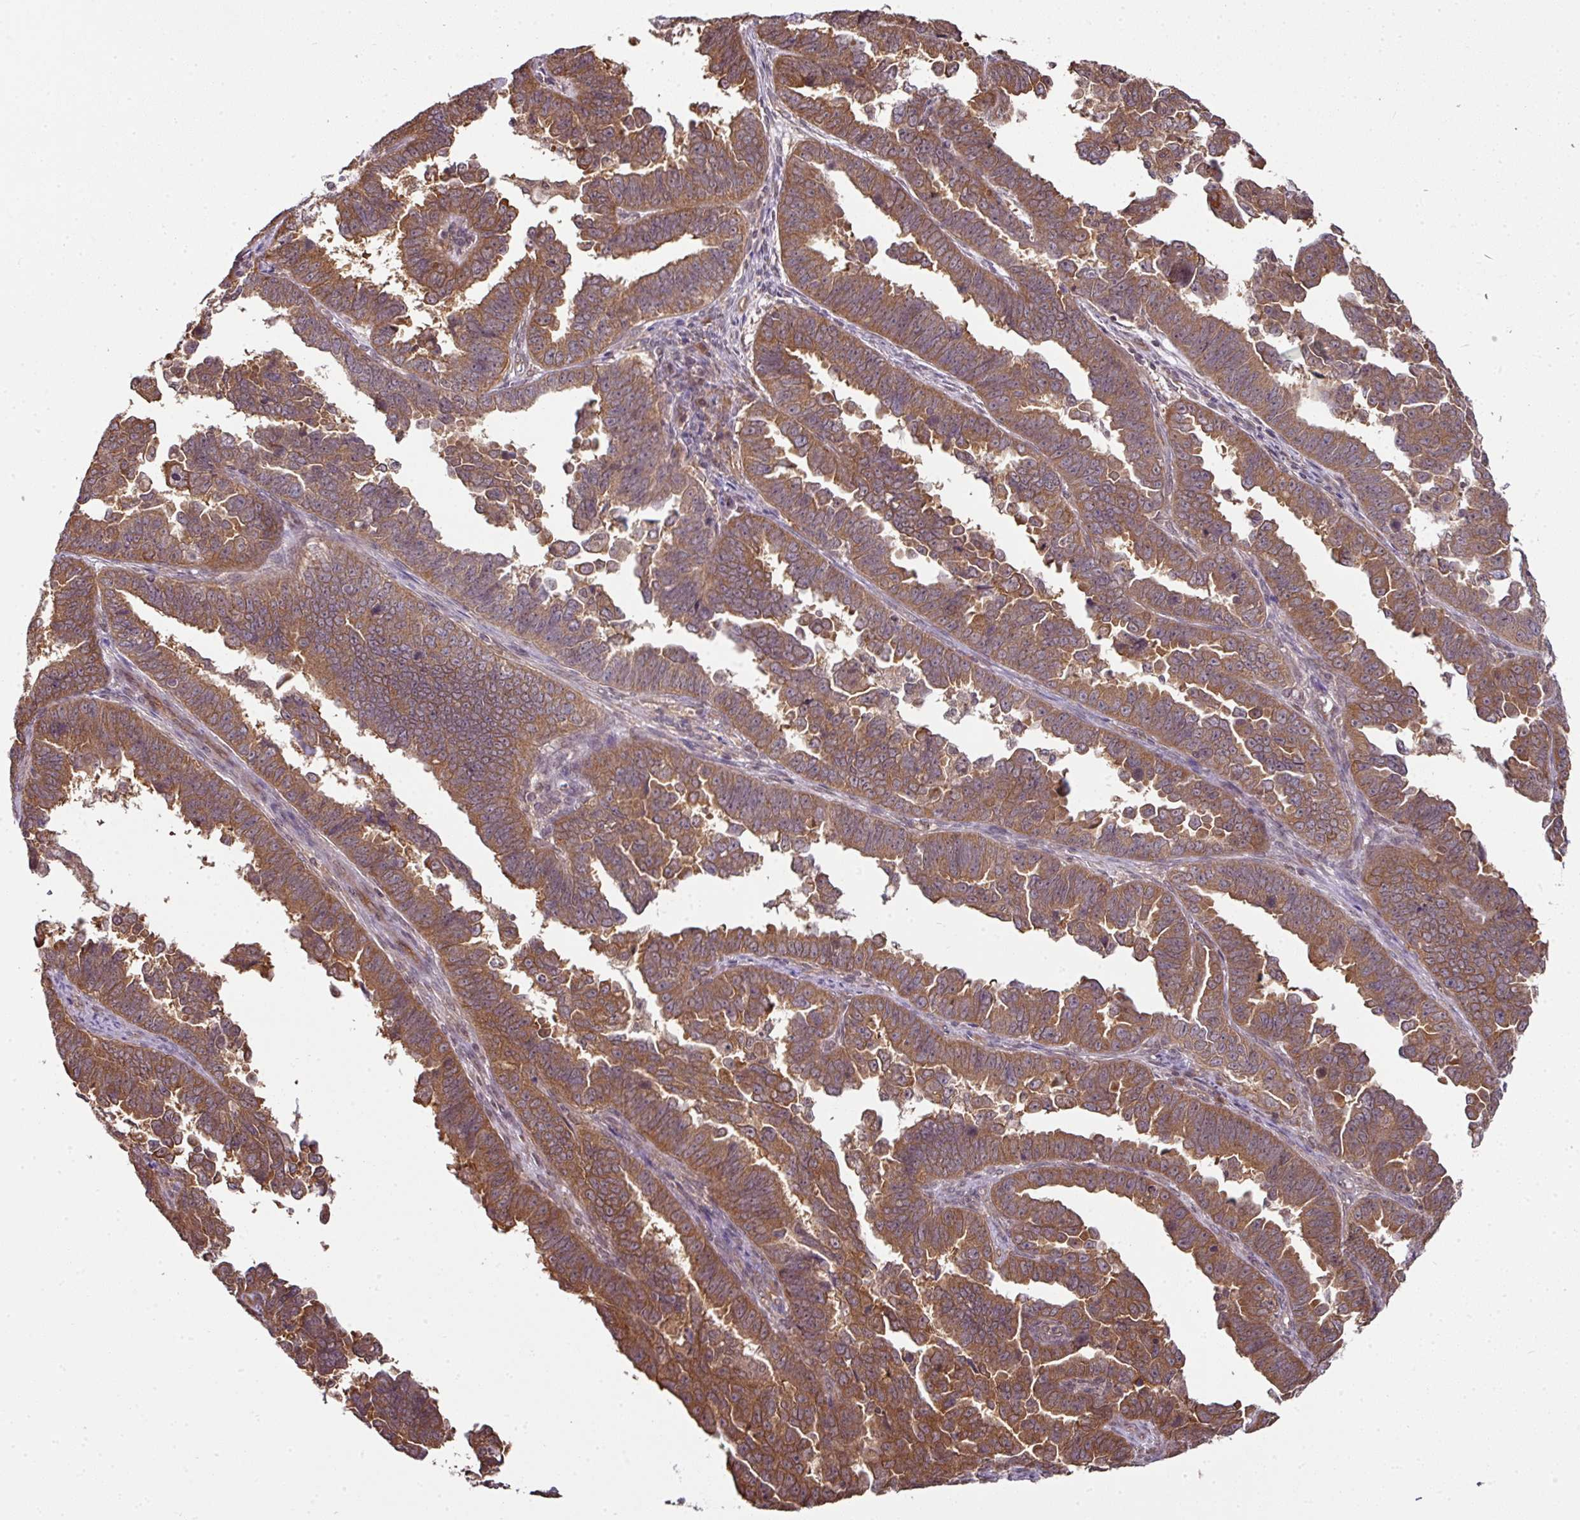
{"staining": {"intensity": "moderate", "quantity": ">75%", "location": "cytoplasmic/membranous"}, "tissue": "endometrial cancer", "cell_type": "Tumor cells", "image_type": "cancer", "snomed": [{"axis": "morphology", "description": "Adenocarcinoma, NOS"}, {"axis": "topography", "description": "Endometrium"}], "caption": "Protein positivity by immunohistochemistry shows moderate cytoplasmic/membranous positivity in approximately >75% of tumor cells in endometrial cancer.", "gene": "ANKRD18A", "patient": {"sex": "female", "age": 75}}